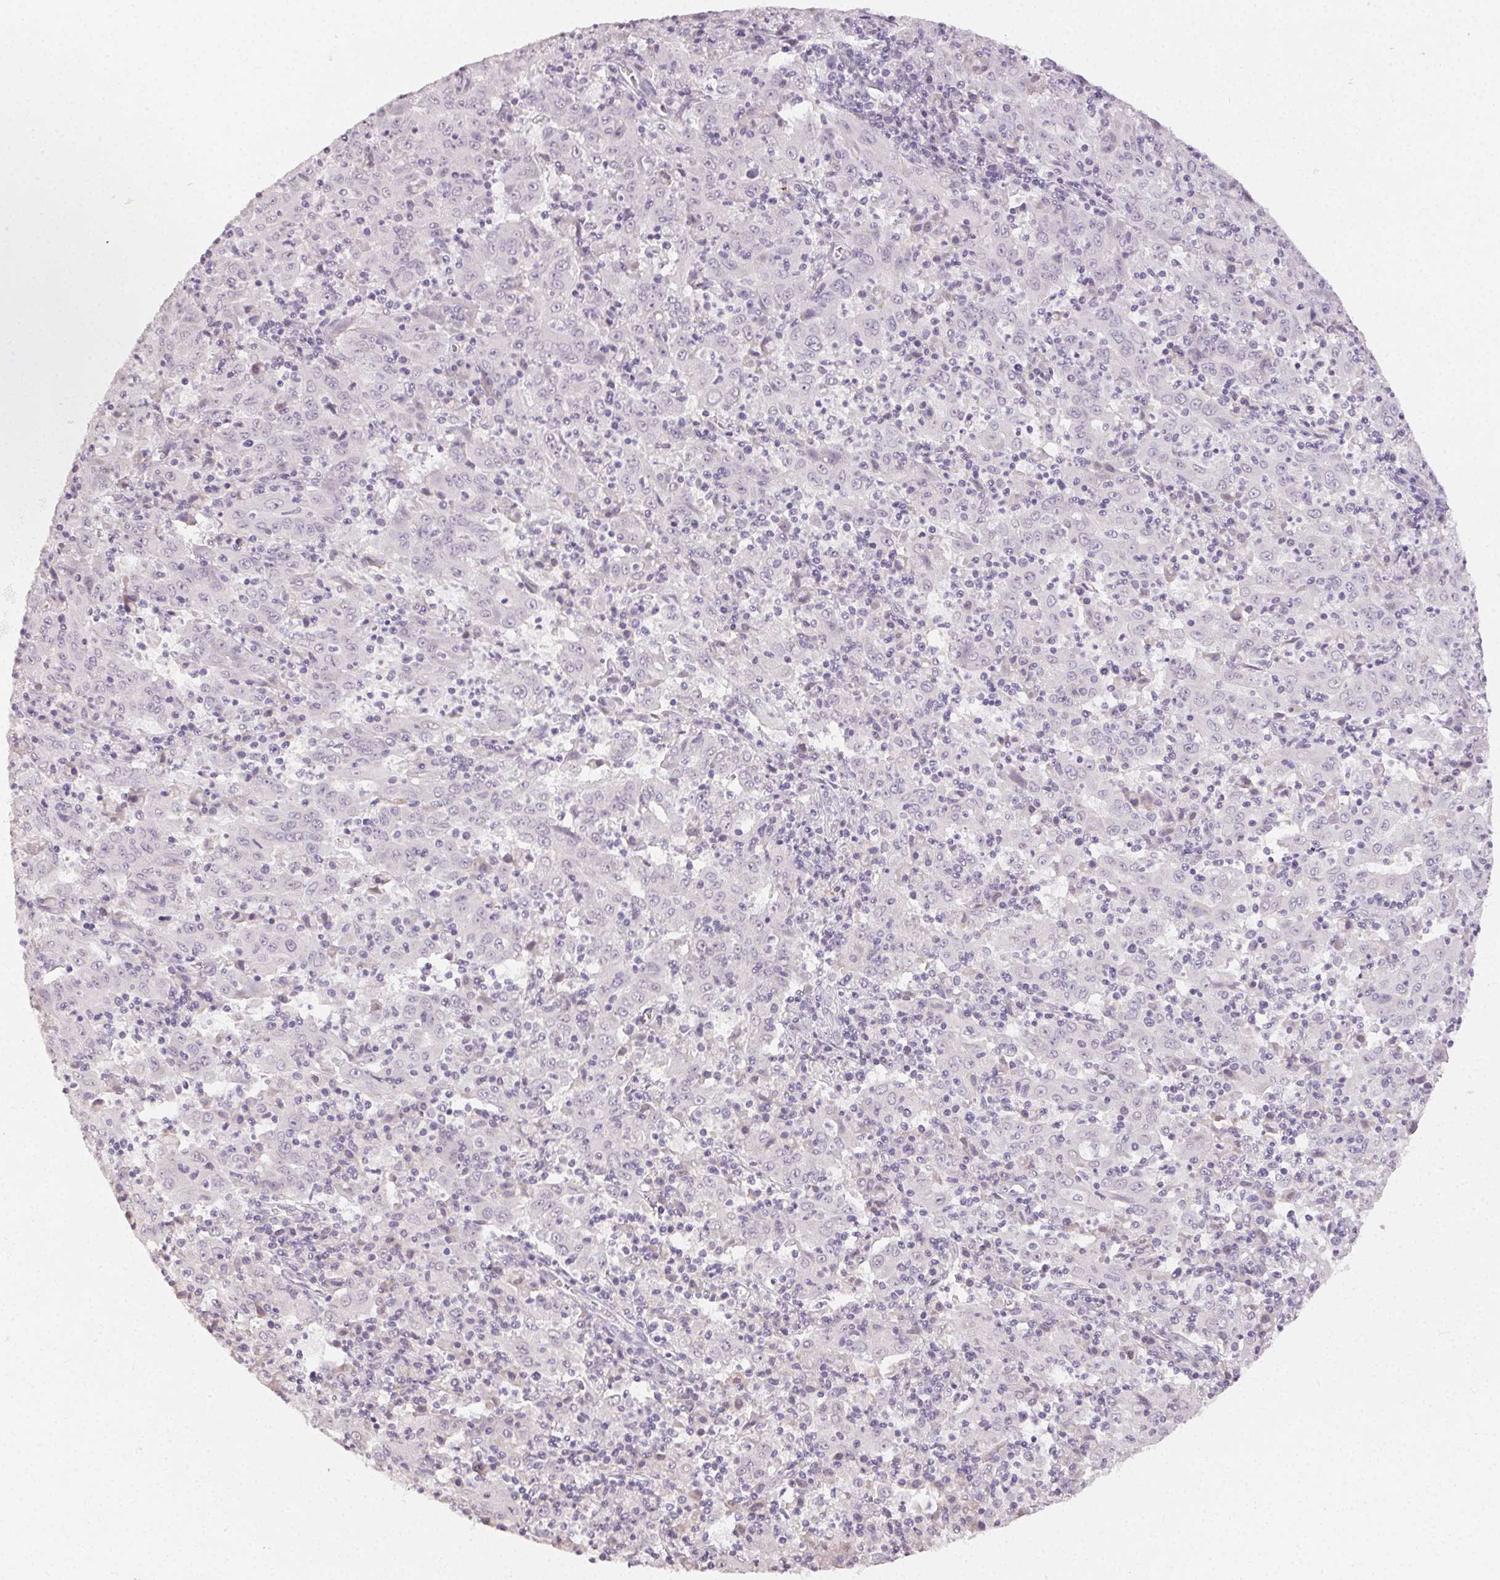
{"staining": {"intensity": "negative", "quantity": "none", "location": "none"}, "tissue": "pancreatic cancer", "cell_type": "Tumor cells", "image_type": "cancer", "snomed": [{"axis": "morphology", "description": "Adenocarcinoma, NOS"}, {"axis": "topography", "description": "Pancreas"}], "caption": "Pancreatic cancer stained for a protein using immunohistochemistry exhibits no expression tumor cells.", "gene": "TMEM174", "patient": {"sex": "male", "age": 63}}